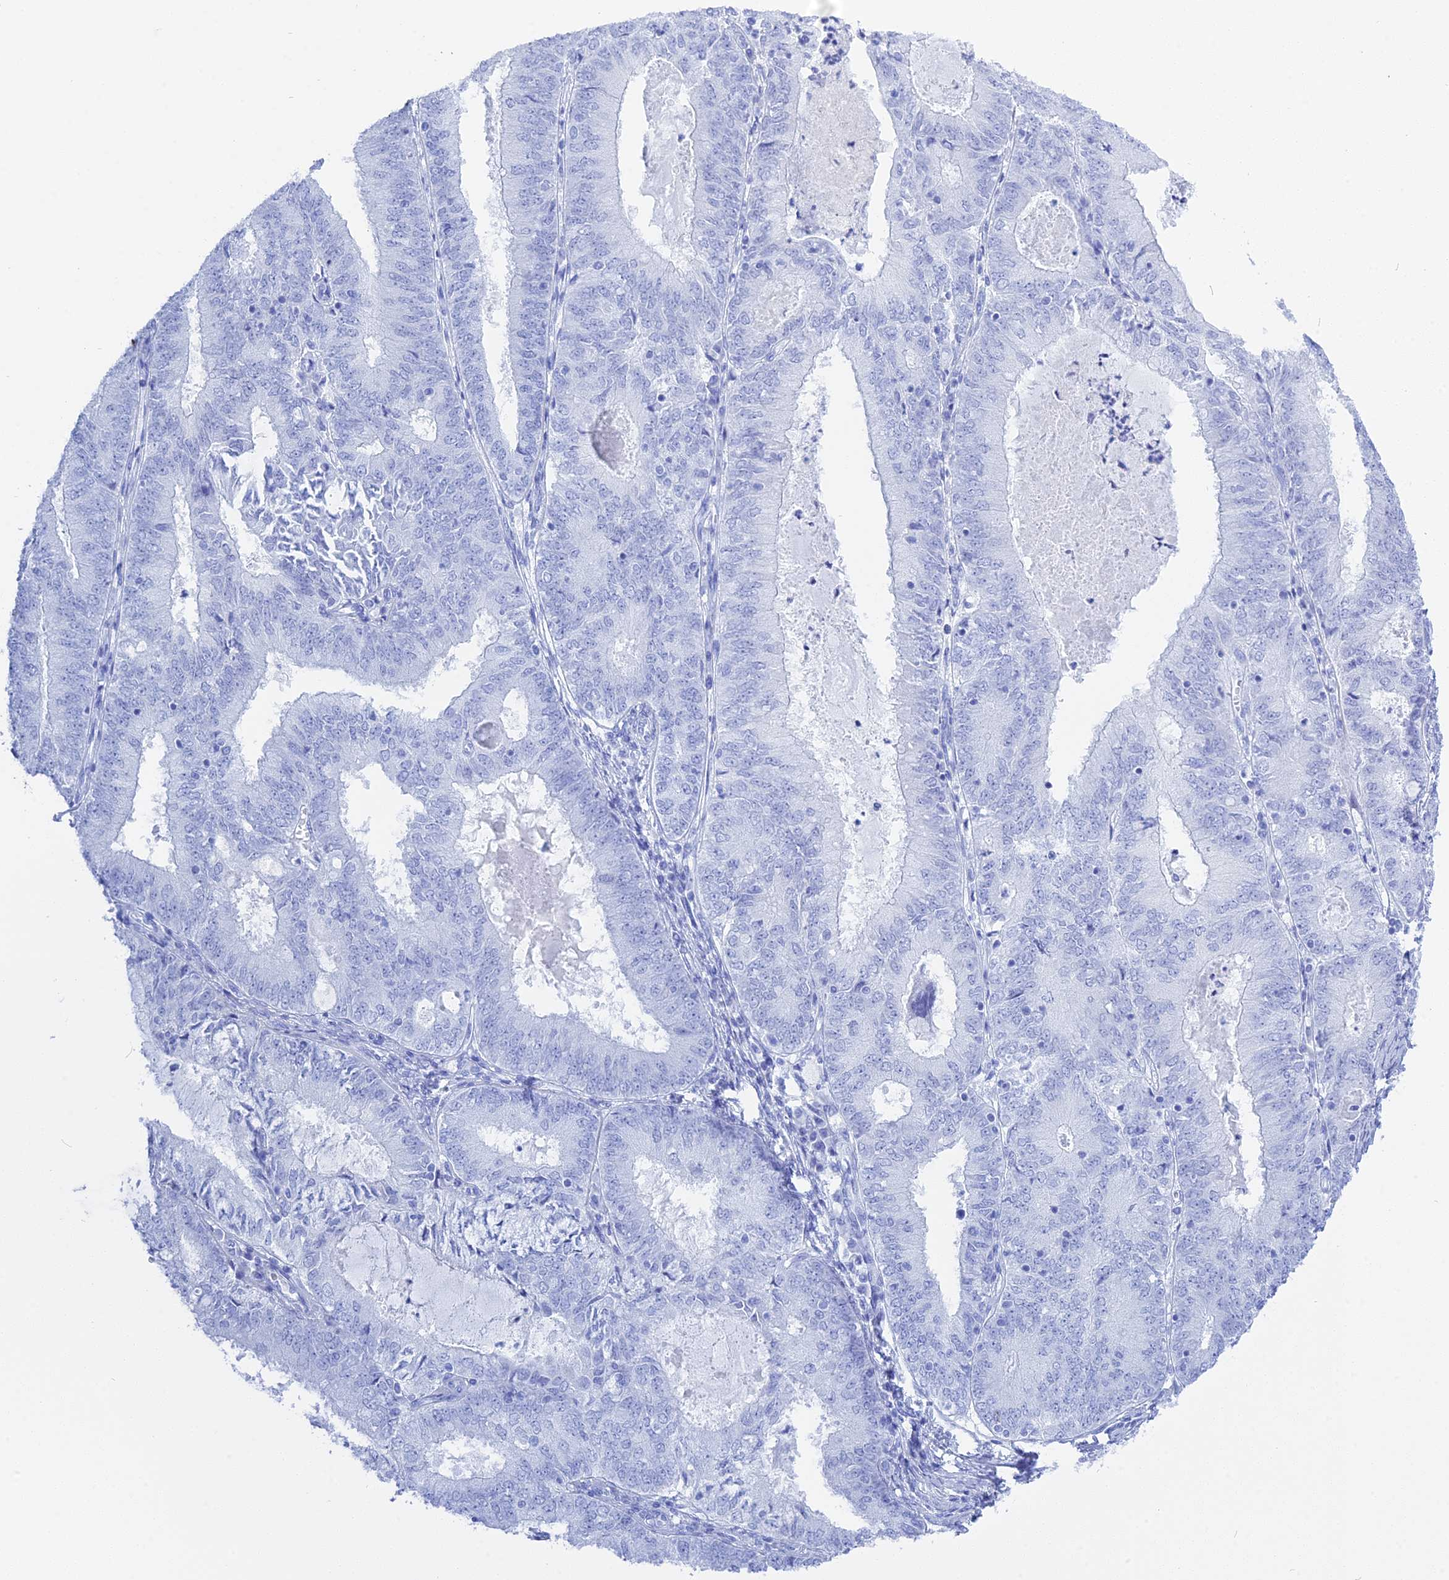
{"staining": {"intensity": "negative", "quantity": "none", "location": "none"}, "tissue": "endometrial cancer", "cell_type": "Tumor cells", "image_type": "cancer", "snomed": [{"axis": "morphology", "description": "Adenocarcinoma, NOS"}, {"axis": "topography", "description": "Endometrium"}], "caption": "This is an immunohistochemistry (IHC) photomicrograph of endometrial adenocarcinoma. There is no staining in tumor cells.", "gene": "ADGRA1", "patient": {"sex": "female", "age": 57}}